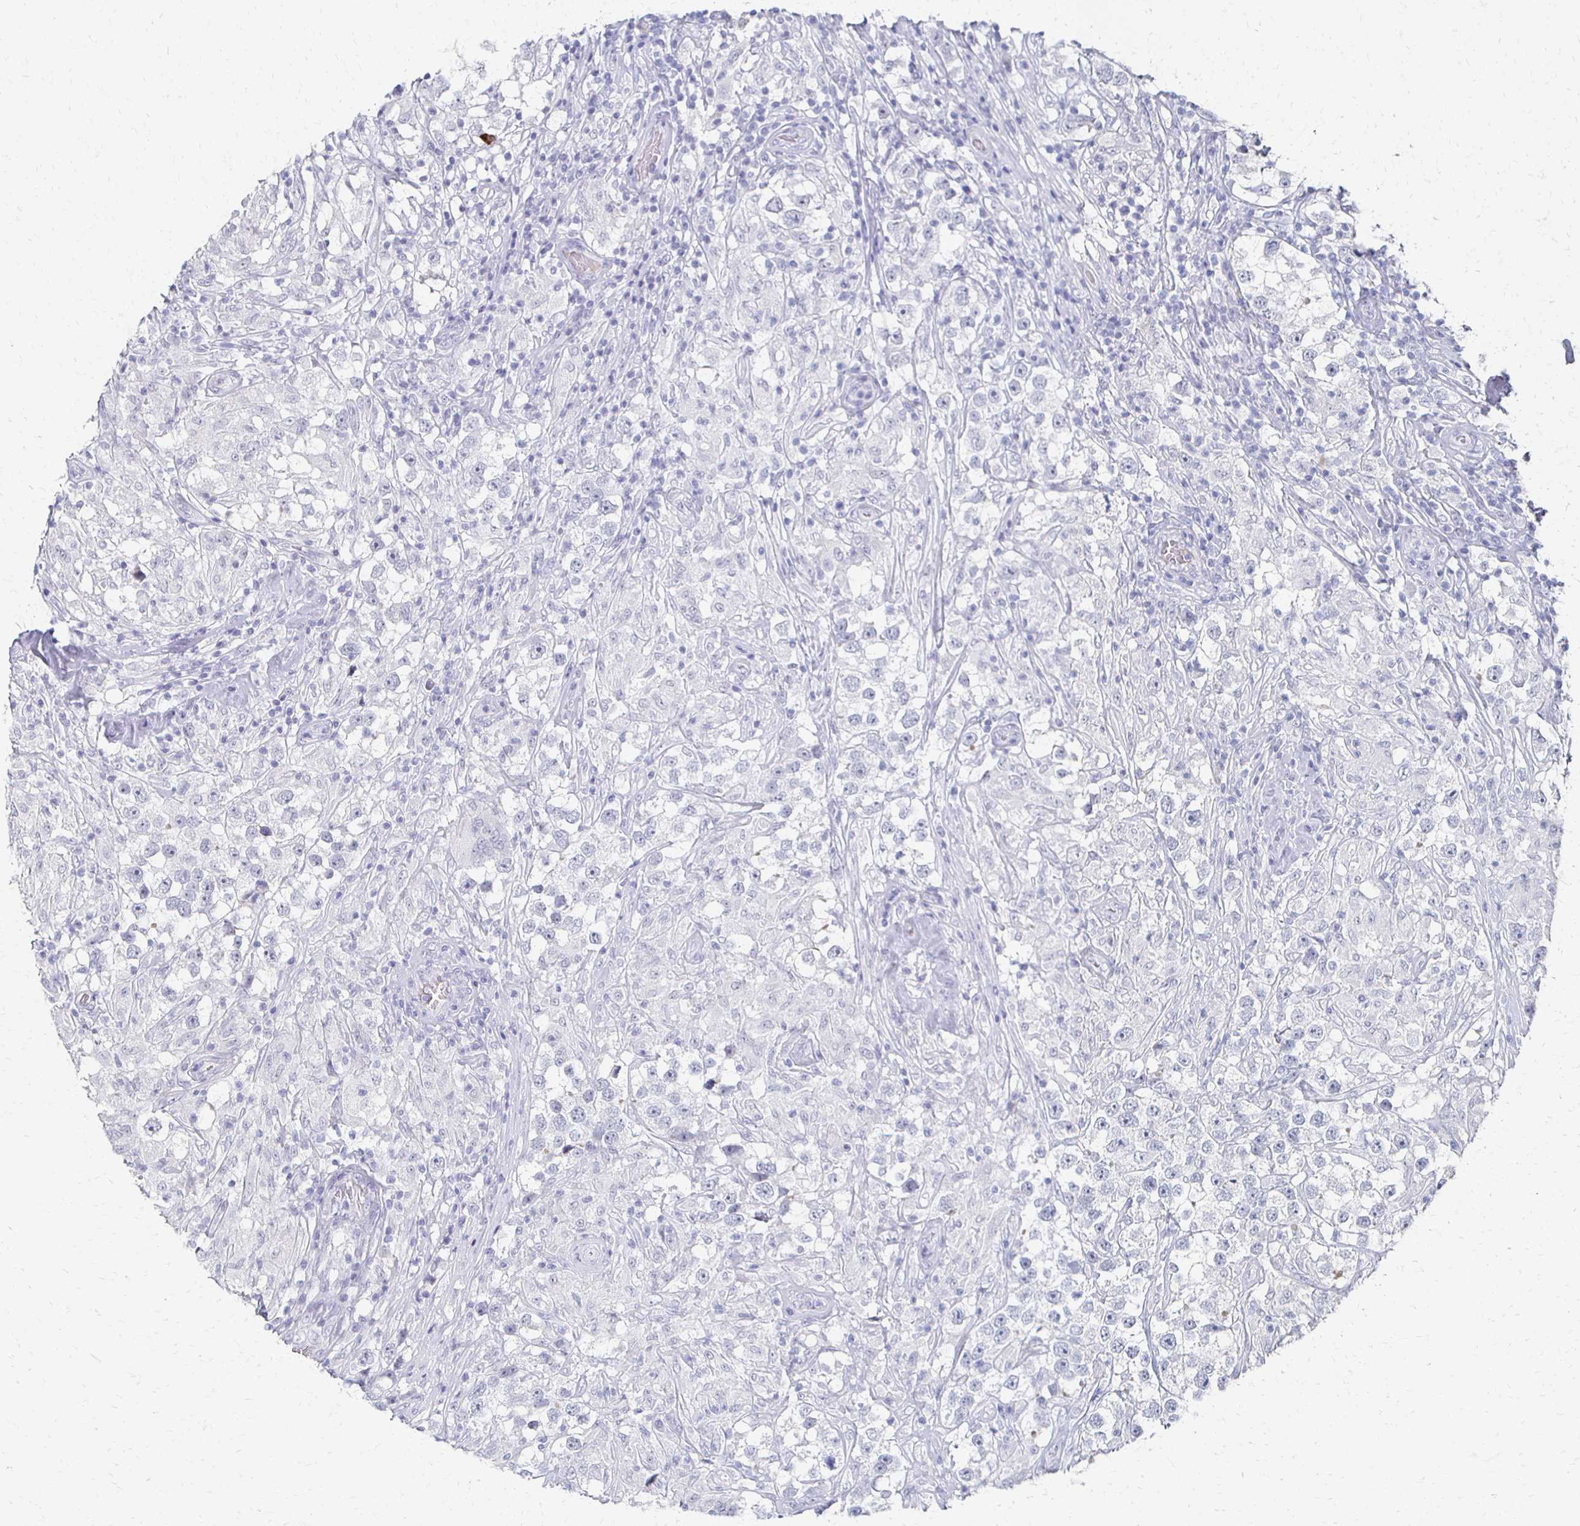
{"staining": {"intensity": "negative", "quantity": "none", "location": "none"}, "tissue": "testis cancer", "cell_type": "Tumor cells", "image_type": "cancer", "snomed": [{"axis": "morphology", "description": "Seminoma, NOS"}, {"axis": "topography", "description": "Testis"}], "caption": "The micrograph displays no staining of tumor cells in seminoma (testis).", "gene": "CXCR2", "patient": {"sex": "male", "age": 46}}